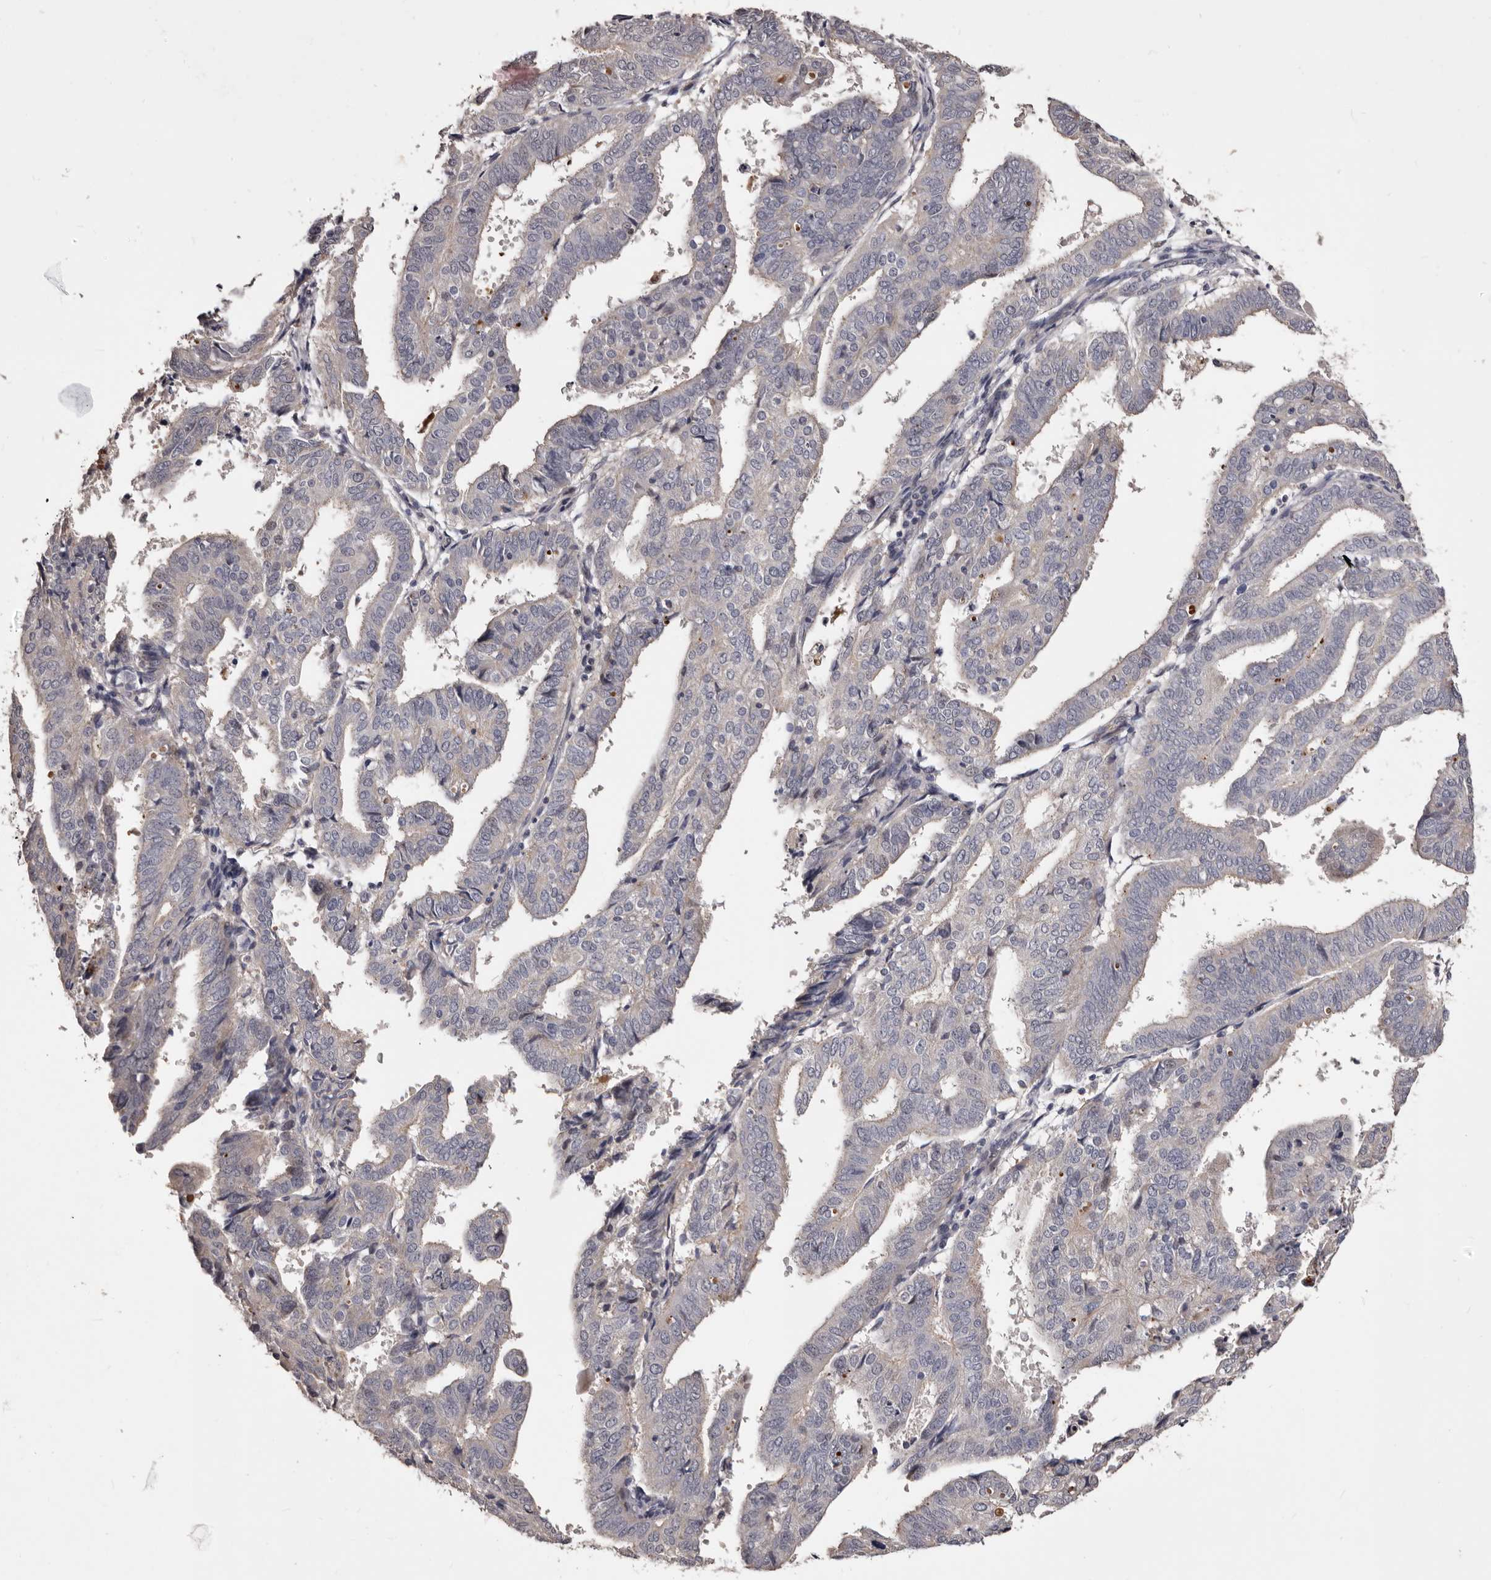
{"staining": {"intensity": "negative", "quantity": "none", "location": "none"}, "tissue": "endometrial cancer", "cell_type": "Tumor cells", "image_type": "cancer", "snomed": [{"axis": "morphology", "description": "Adenocarcinoma, NOS"}, {"axis": "topography", "description": "Uterus"}], "caption": "High magnification brightfield microscopy of adenocarcinoma (endometrial) stained with DAB (3,3'-diaminobenzidine) (brown) and counterstained with hematoxylin (blue): tumor cells show no significant staining.", "gene": "SLC10A4", "patient": {"sex": "female", "age": 77}}